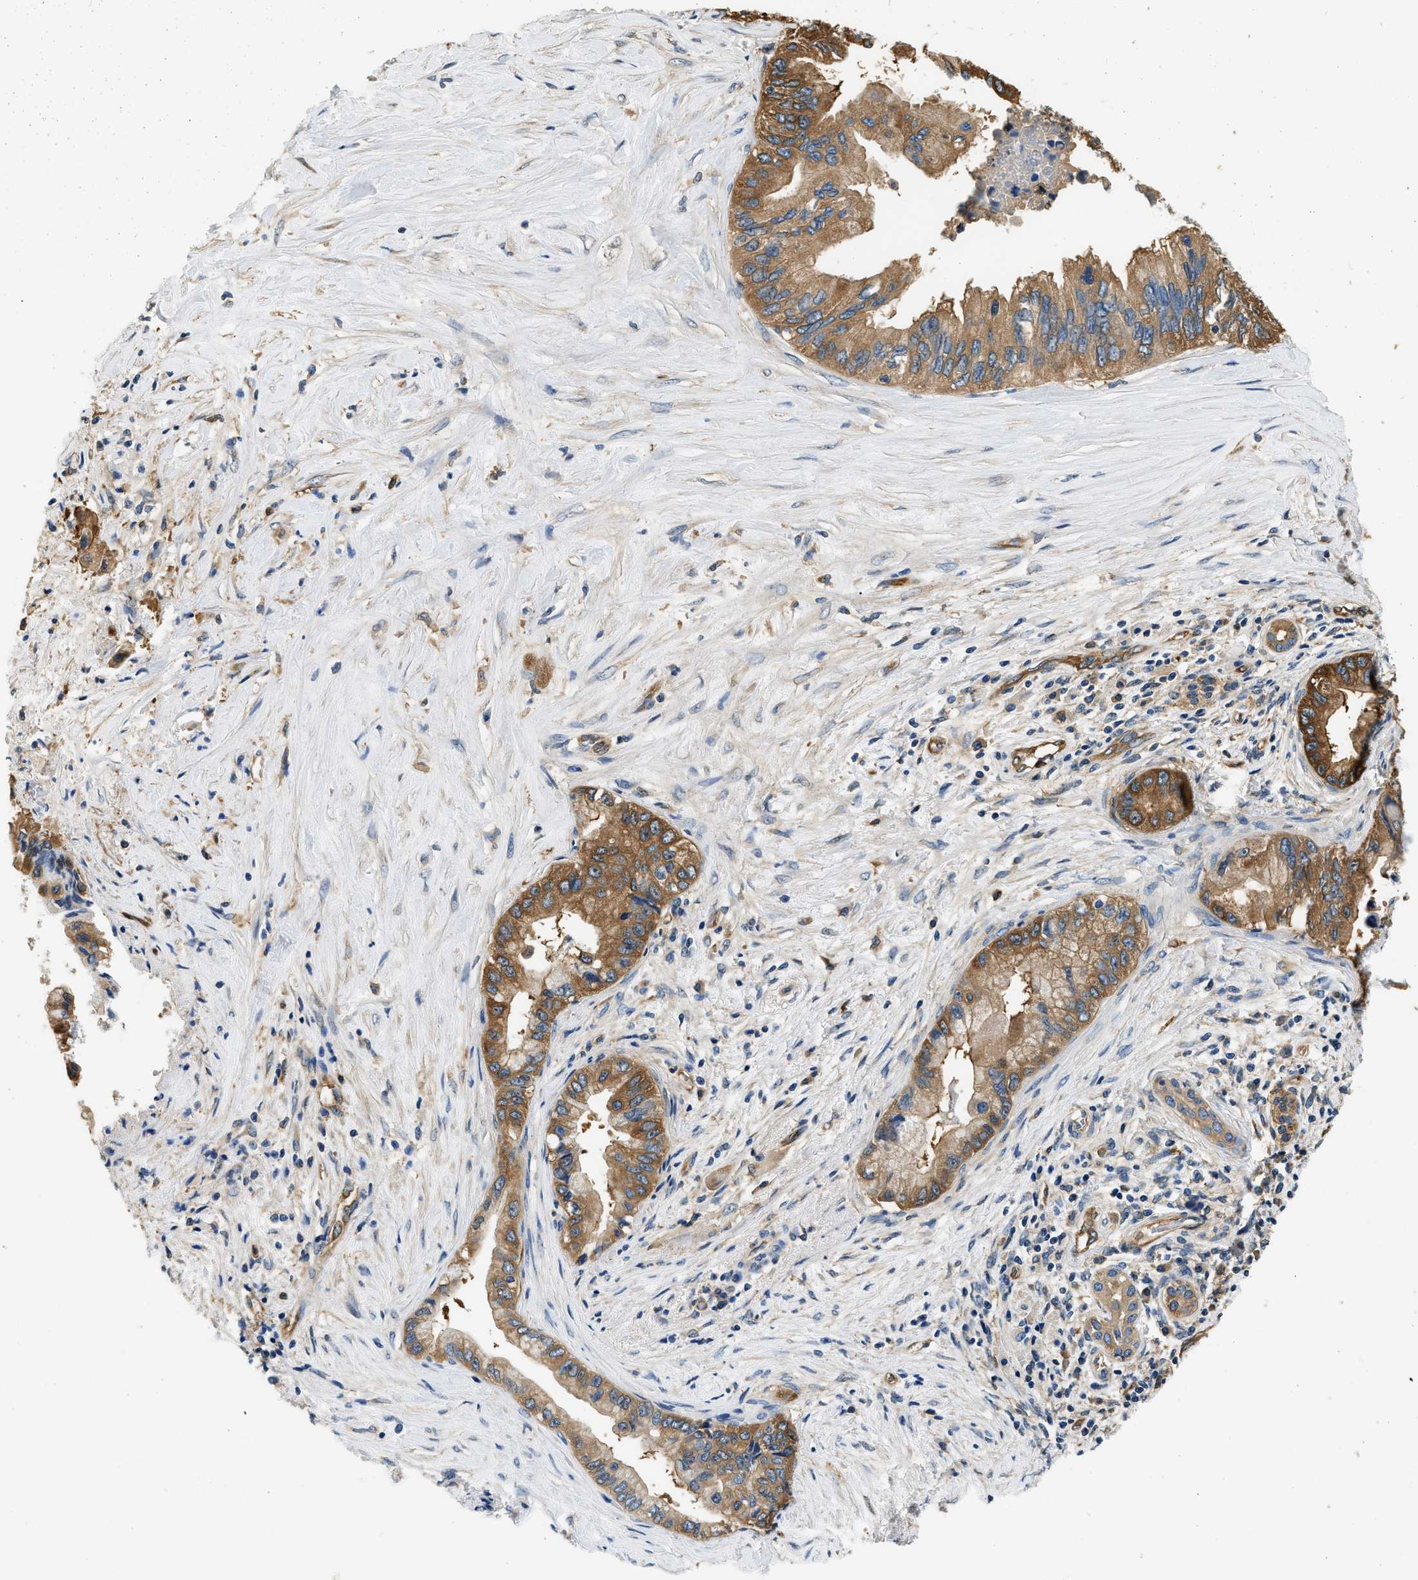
{"staining": {"intensity": "moderate", "quantity": ">75%", "location": "cytoplasmic/membranous"}, "tissue": "pancreatic cancer", "cell_type": "Tumor cells", "image_type": "cancer", "snomed": [{"axis": "morphology", "description": "Adenocarcinoma, NOS"}, {"axis": "topography", "description": "Pancreas"}], "caption": "IHC histopathology image of human adenocarcinoma (pancreatic) stained for a protein (brown), which reveals medium levels of moderate cytoplasmic/membranous expression in about >75% of tumor cells.", "gene": "PPP2R1B", "patient": {"sex": "female", "age": 73}}